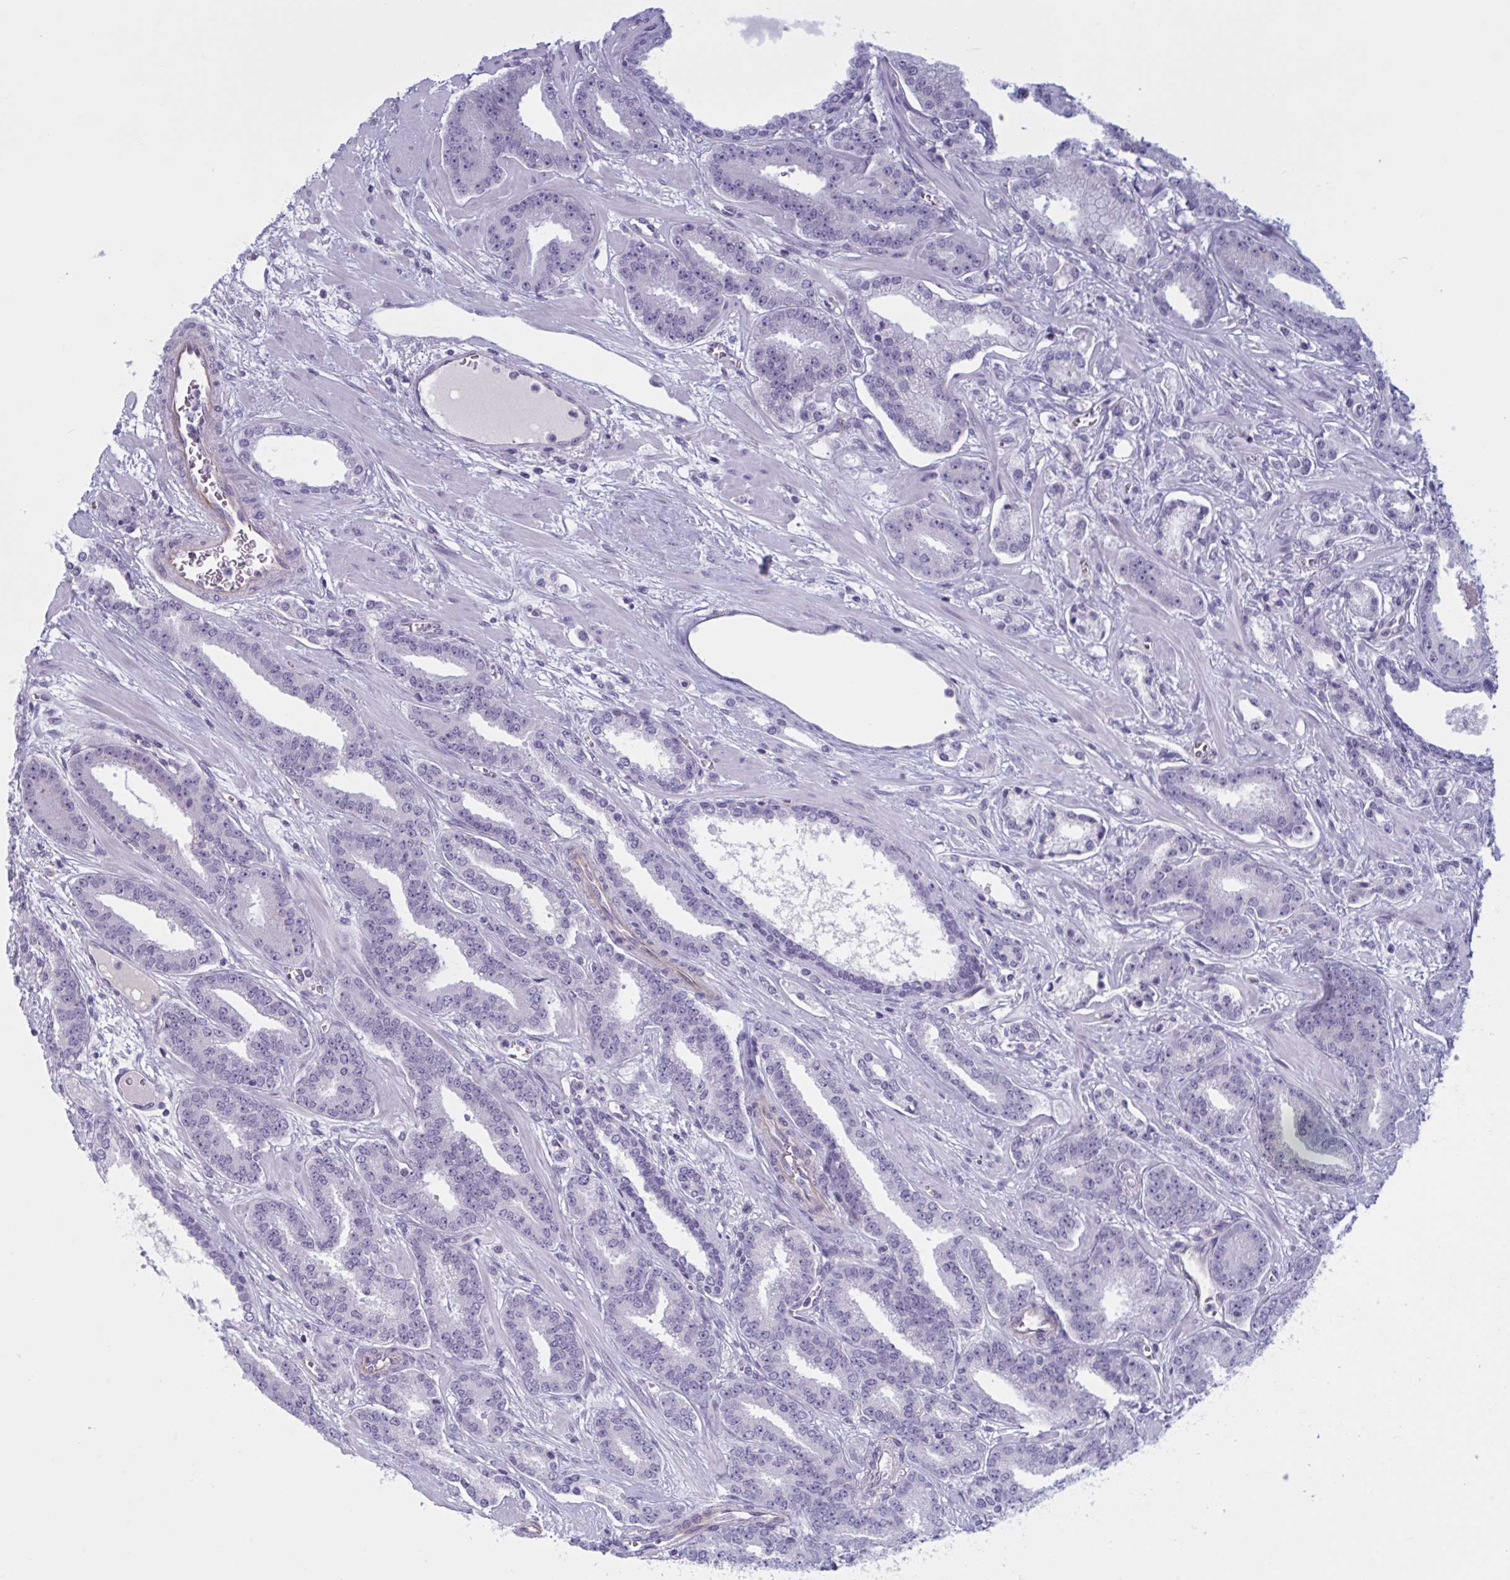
{"staining": {"intensity": "negative", "quantity": "none", "location": "none"}, "tissue": "prostate cancer", "cell_type": "Tumor cells", "image_type": "cancer", "snomed": [{"axis": "morphology", "description": "Adenocarcinoma, High grade"}, {"axis": "topography", "description": "Prostate"}], "caption": "The photomicrograph reveals no staining of tumor cells in prostate cancer (high-grade adenocarcinoma).", "gene": "OR1L3", "patient": {"sex": "male", "age": 60}}